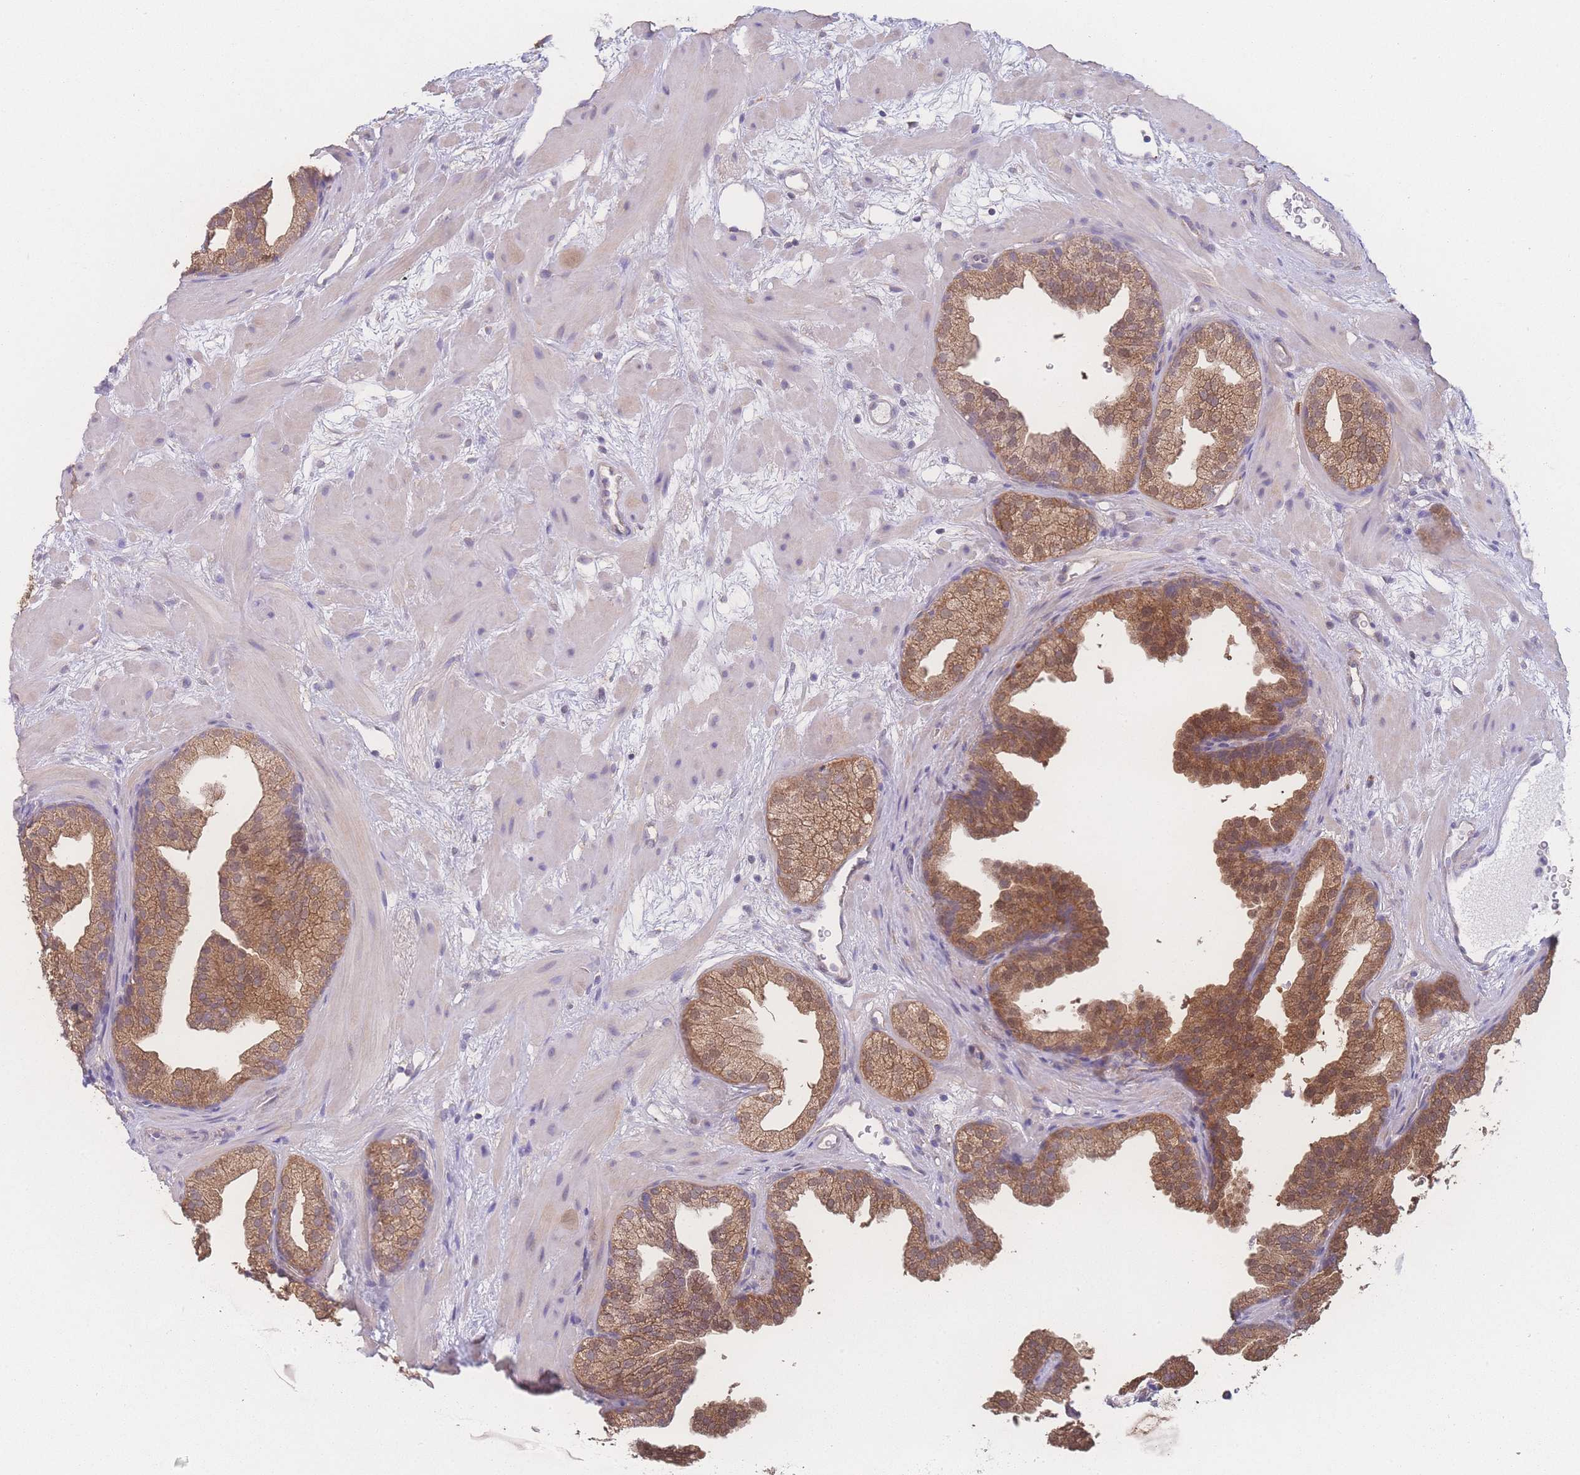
{"staining": {"intensity": "moderate", "quantity": ">75%", "location": "cytoplasmic/membranous"}, "tissue": "prostate", "cell_type": "Glandular cells", "image_type": "normal", "snomed": [{"axis": "morphology", "description": "Normal tissue, NOS"}, {"axis": "topography", "description": "Prostate"}], "caption": "A brown stain labels moderate cytoplasmic/membranous expression of a protein in glandular cells of benign prostate.", "gene": "GIPR", "patient": {"sex": "male", "age": 37}}